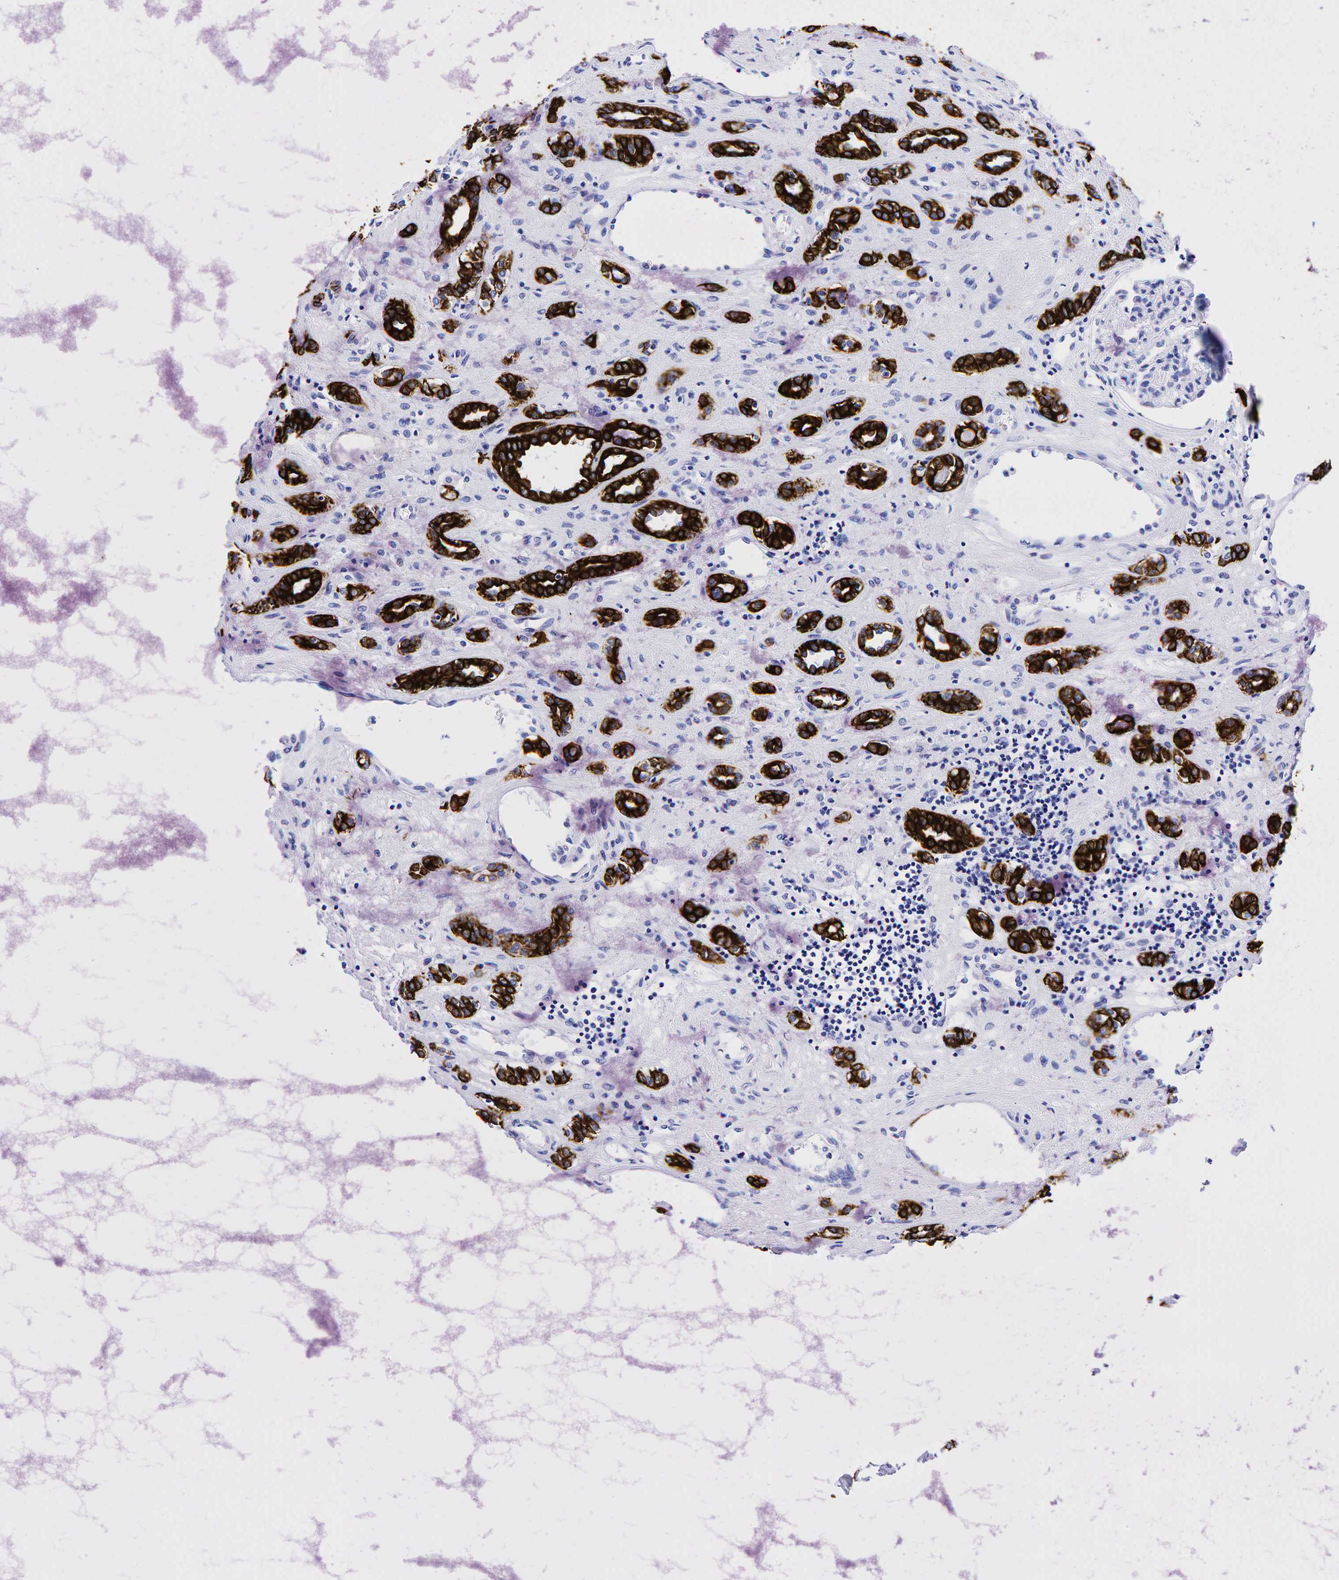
{"staining": {"intensity": "strong", "quantity": ">75%", "location": "cytoplasmic/membranous"}, "tissue": "renal cancer", "cell_type": "Tumor cells", "image_type": "cancer", "snomed": [{"axis": "morphology", "description": "Adenocarcinoma, NOS"}, {"axis": "topography", "description": "Kidney"}], "caption": "Protein expression analysis of adenocarcinoma (renal) reveals strong cytoplasmic/membranous positivity in about >75% of tumor cells.", "gene": "KRT19", "patient": {"sex": "male", "age": 57}}